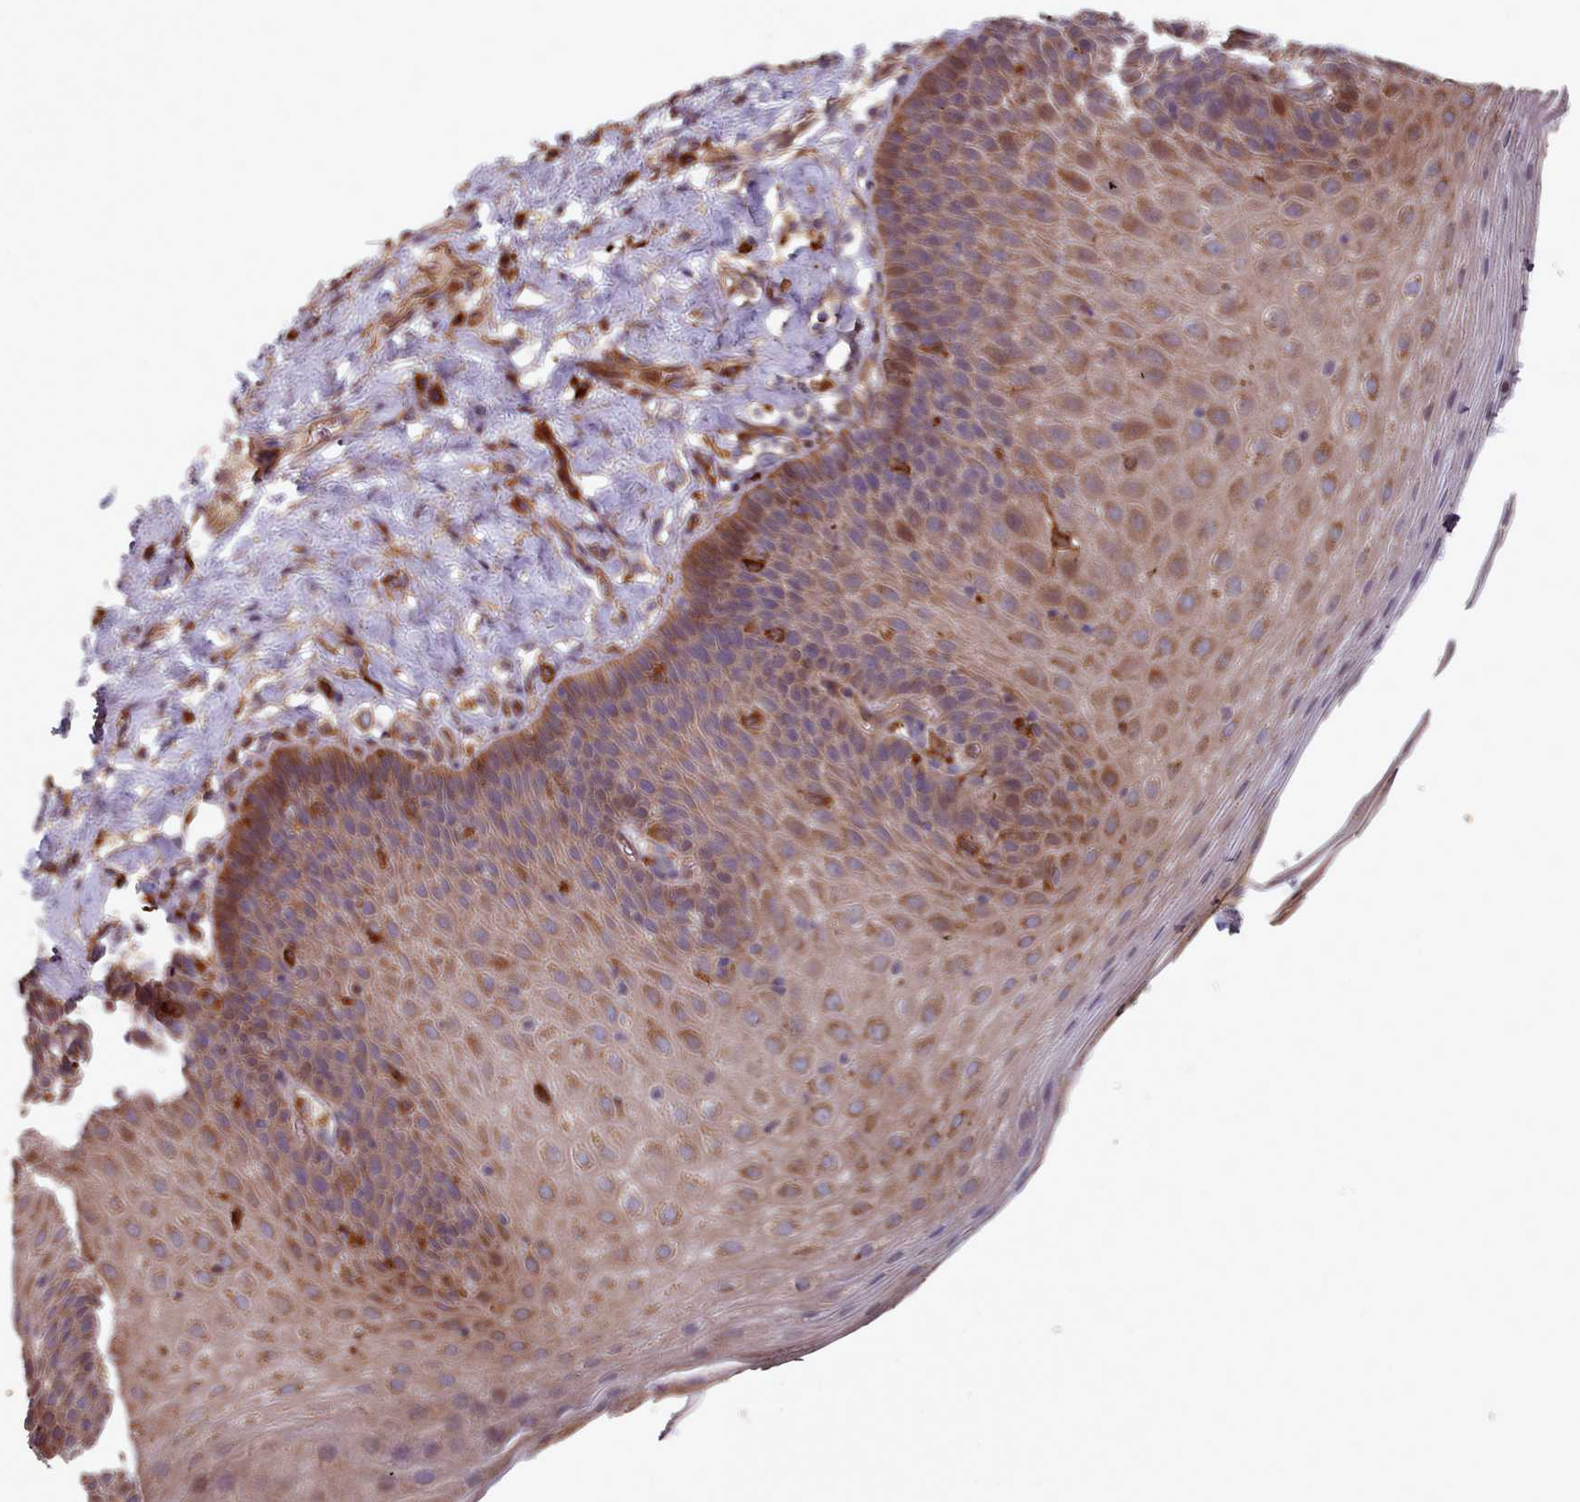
{"staining": {"intensity": "moderate", "quantity": ">75%", "location": "cytoplasmic/membranous"}, "tissue": "esophagus", "cell_type": "Squamous epithelial cells", "image_type": "normal", "snomed": [{"axis": "morphology", "description": "Normal tissue, NOS"}, {"axis": "topography", "description": "Esophagus"}], "caption": "Immunohistochemical staining of normal esophagus demonstrates moderate cytoplasmic/membranous protein positivity in approximately >75% of squamous epithelial cells.", "gene": "THSD7B", "patient": {"sex": "female", "age": 61}}